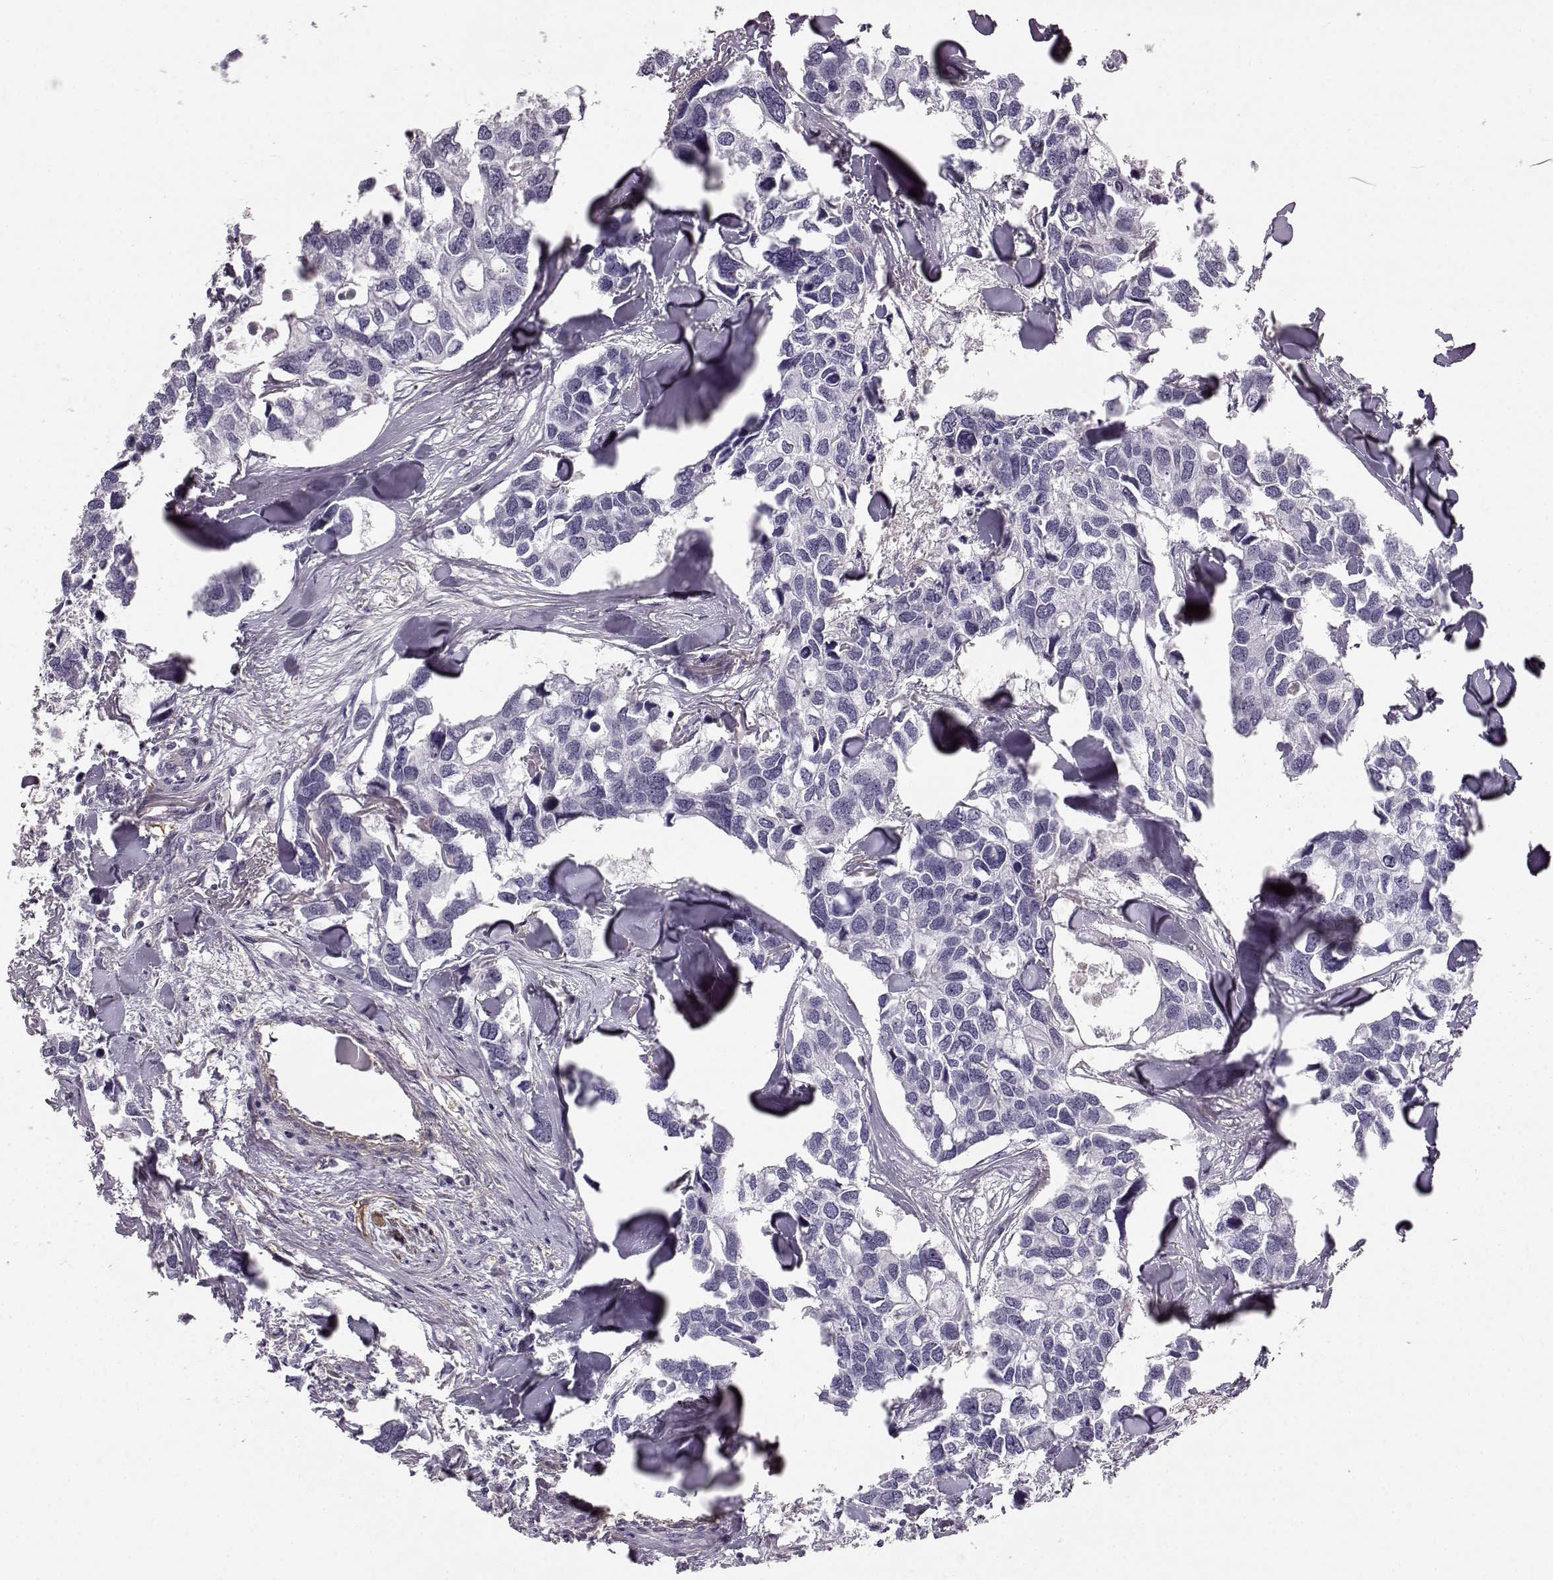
{"staining": {"intensity": "negative", "quantity": "none", "location": "none"}, "tissue": "breast cancer", "cell_type": "Tumor cells", "image_type": "cancer", "snomed": [{"axis": "morphology", "description": "Duct carcinoma"}, {"axis": "topography", "description": "Breast"}], "caption": "Photomicrograph shows no protein positivity in tumor cells of intraductal carcinoma (breast) tissue. (Brightfield microscopy of DAB (3,3'-diaminobenzidine) immunohistochemistry (IHC) at high magnification).", "gene": "TRIM69", "patient": {"sex": "female", "age": 83}}